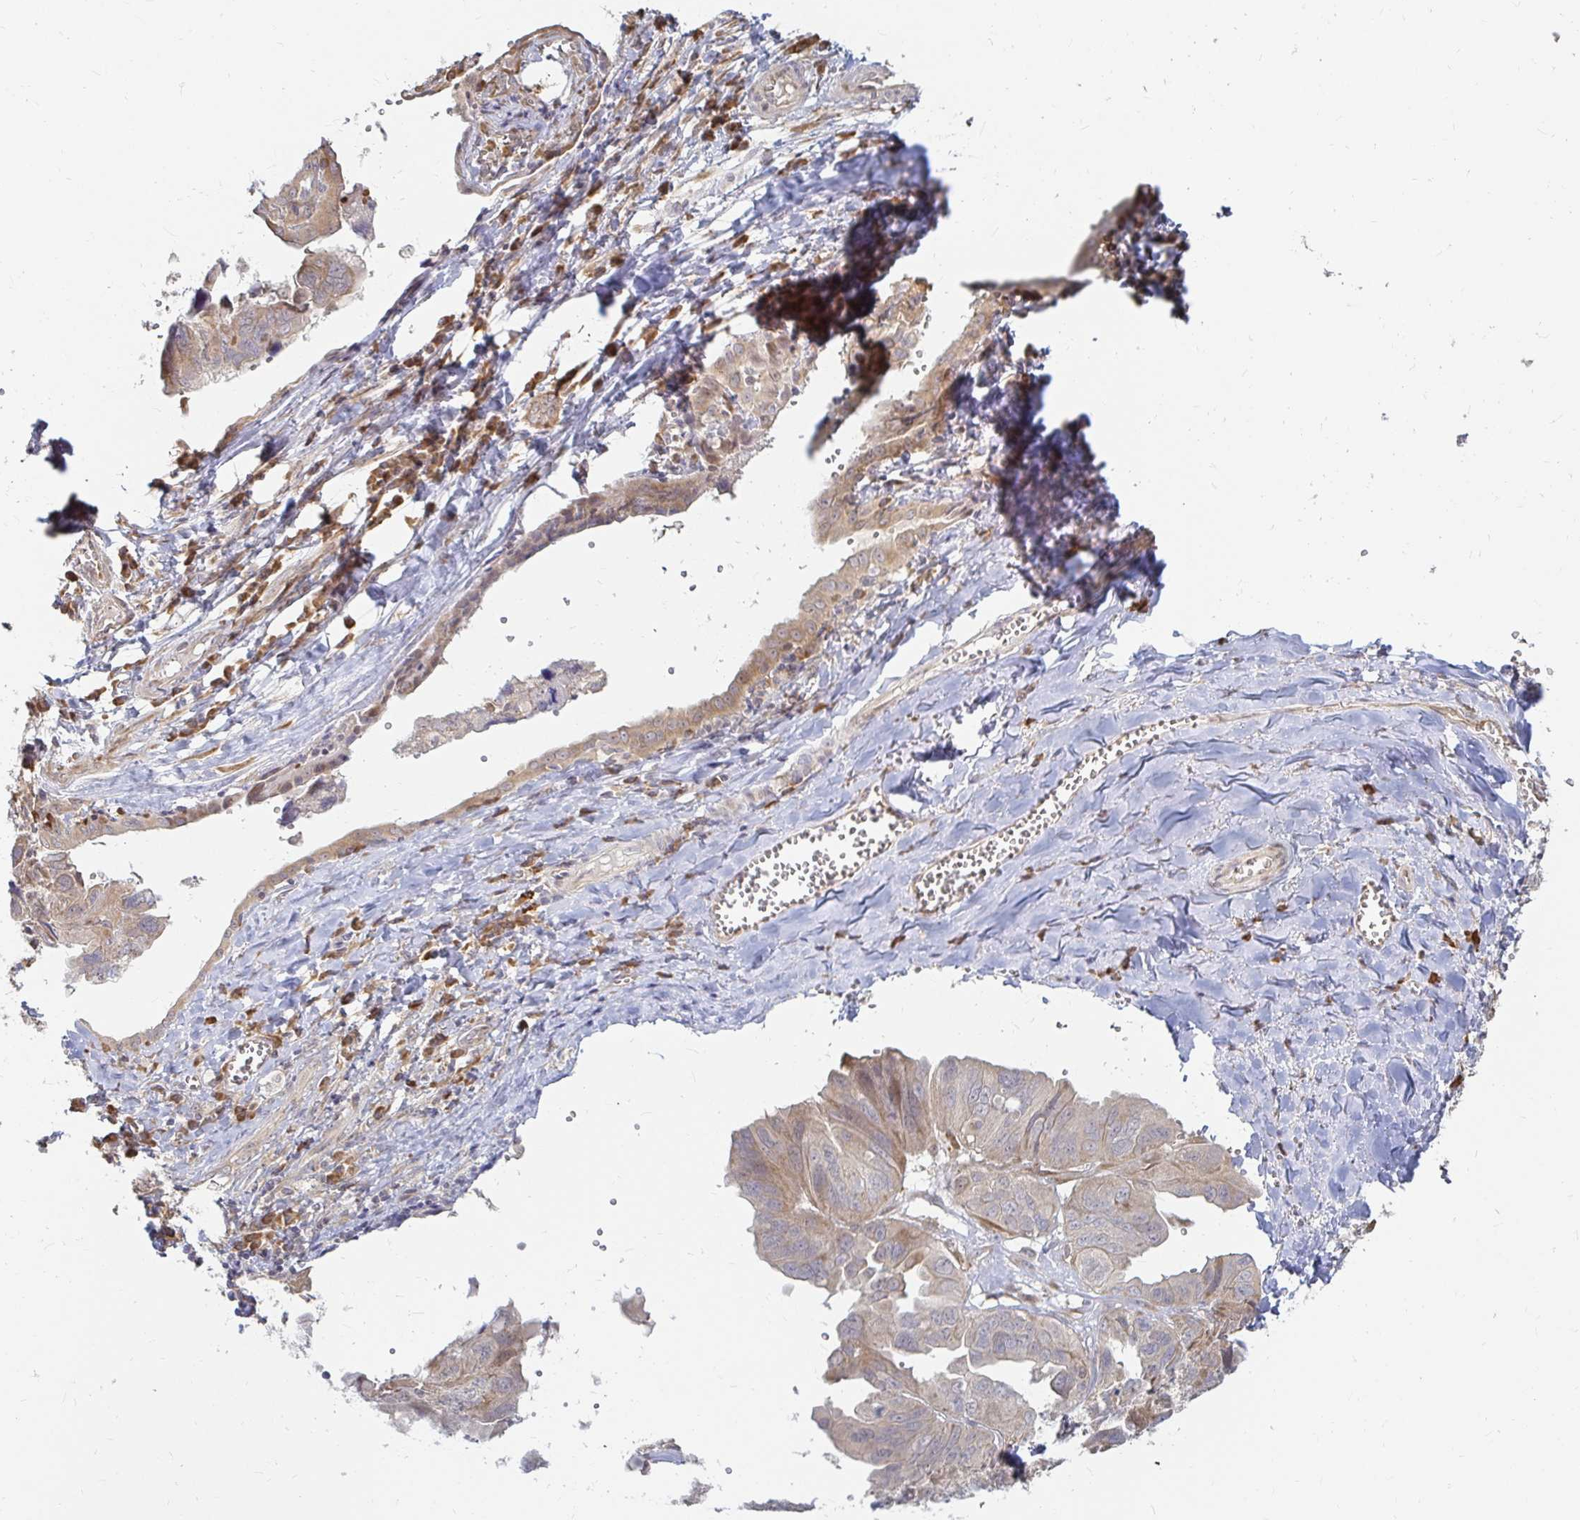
{"staining": {"intensity": "weak", "quantity": "25%-75%", "location": "cytoplasmic/membranous"}, "tissue": "ovarian cancer", "cell_type": "Tumor cells", "image_type": "cancer", "snomed": [{"axis": "morphology", "description": "Cystadenocarcinoma, serous, NOS"}, {"axis": "topography", "description": "Ovary"}], "caption": "Human ovarian cancer stained for a protein (brown) demonstrates weak cytoplasmic/membranous positive staining in about 25%-75% of tumor cells.", "gene": "CAST", "patient": {"sex": "female", "age": 79}}